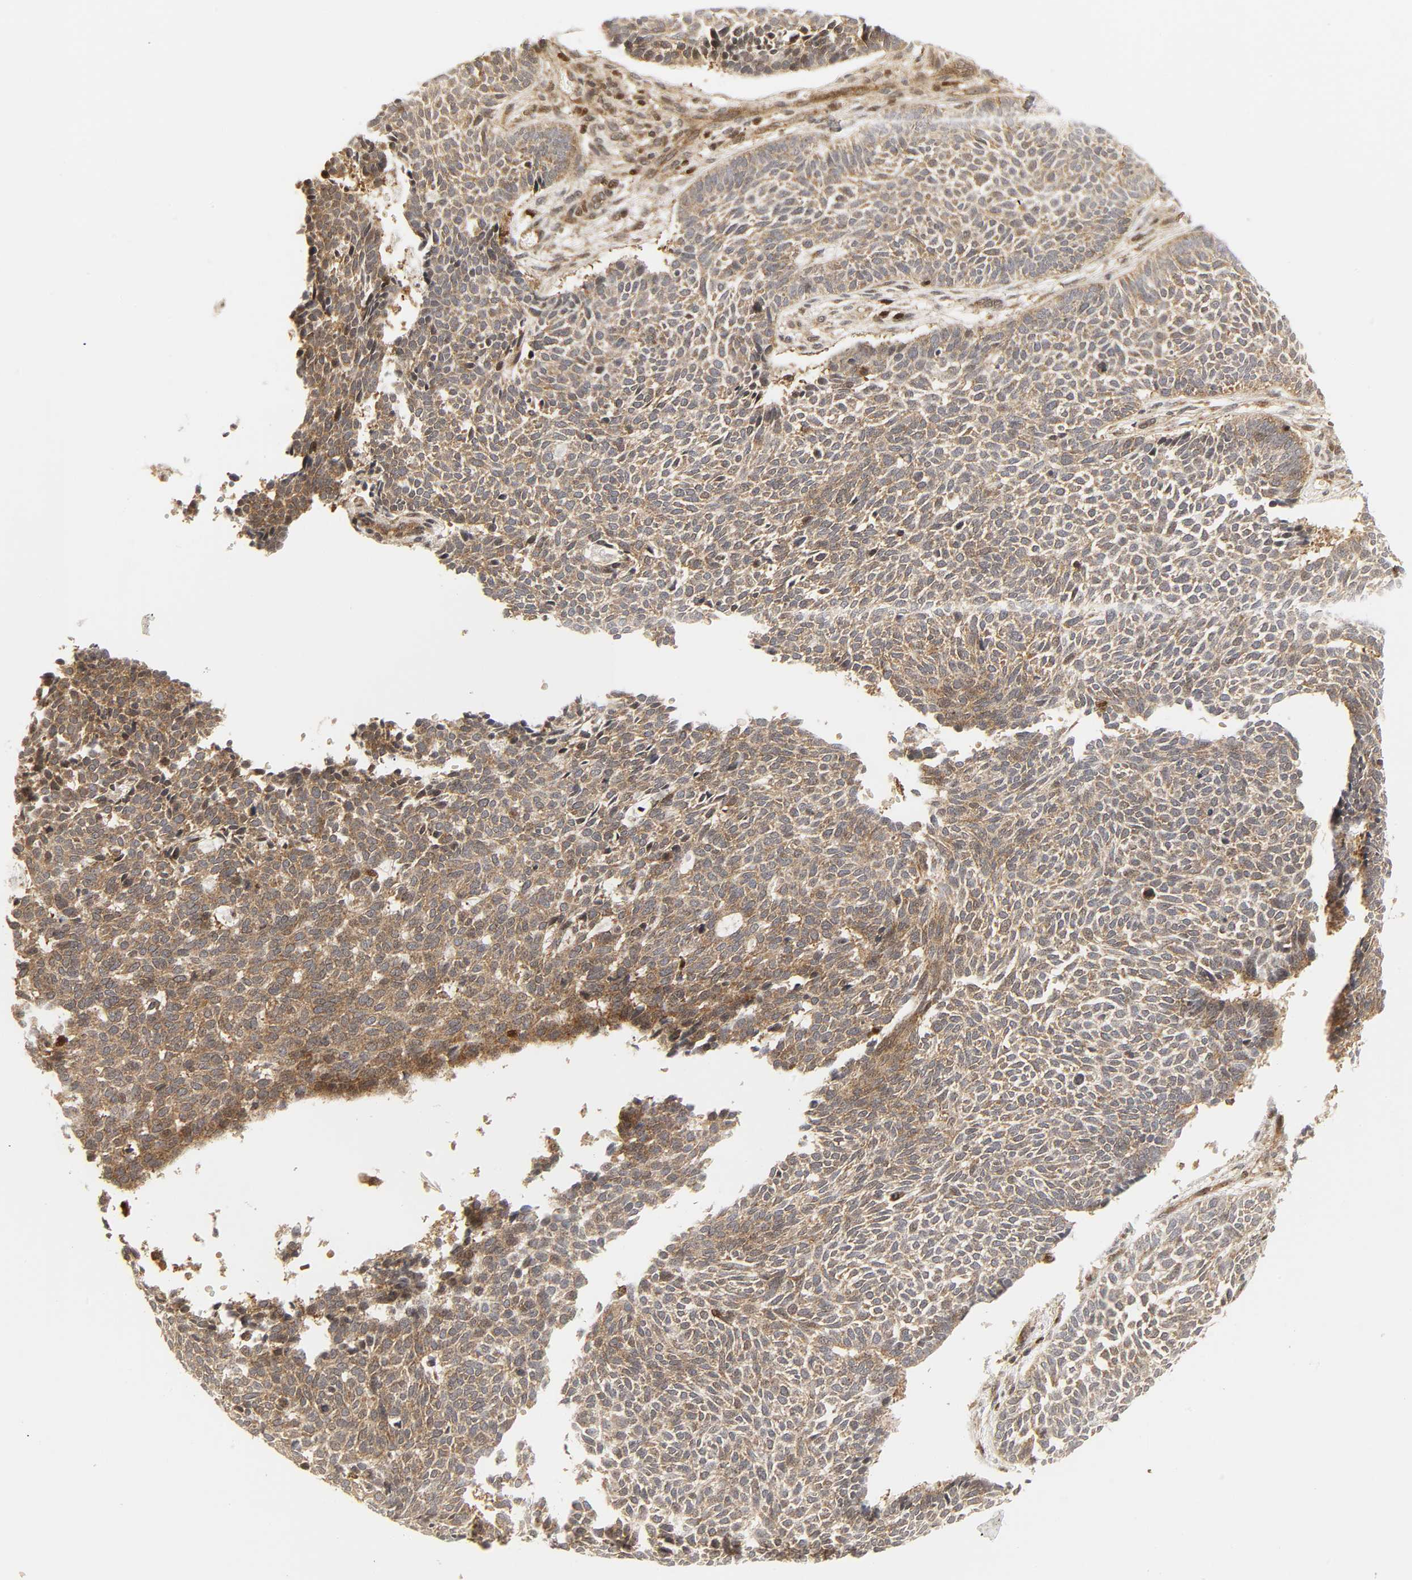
{"staining": {"intensity": "moderate", "quantity": ">75%", "location": "cytoplasmic/membranous"}, "tissue": "skin cancer", "cell_type": "Tumor cells", "image_type": "cancer", "snomed": [{"axis": "morphology", "description": "Normal tissue, NOS"}, {"axis": "morphology", "description": "Basal cell carcinoma"}, {"axis": "topography", "description": "Skin"}], "caption": "A brown stain labels moderate cytoplasmic/membranous expression of a protein in human basal cell carcinoma (skin) tumor cells.", "gene": "CHUK", "patient": {"sex": "male", "age": 87}}